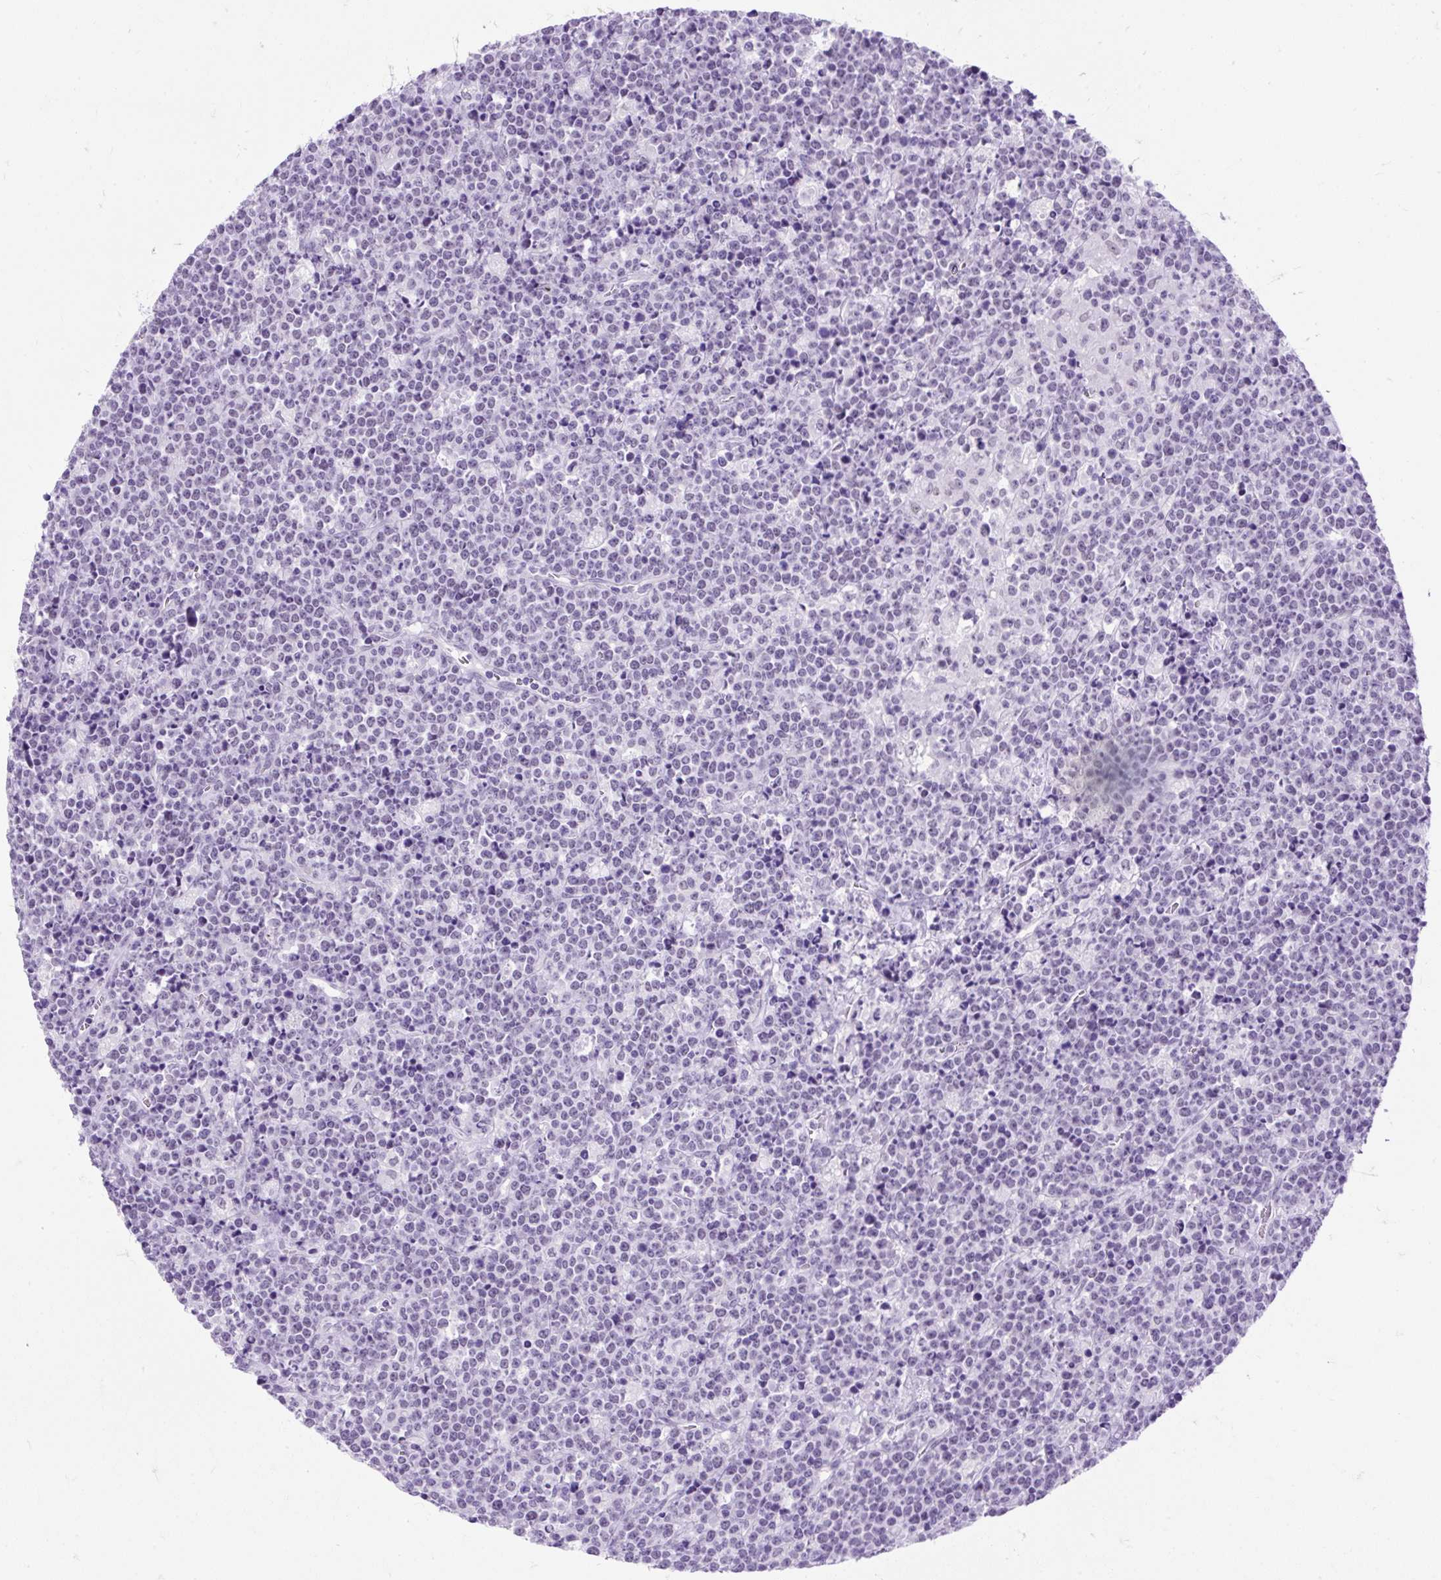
{"staining": {"intensity": "negative", "quantity": "none", "location": "none"}, "tissue": "lymphoma", "cell_type": "Tumor cells", "image_type": "cancer", "snomed": [{"axis": "morphology", "description": "Malignant lymphoma, non-Hodgkin's type, High grade"}, {"axis": "topography", "description": "Ovary"}], "caption": "A histopathology image of human lymphoma is negative for staining in tumor cells. (DAB immunohistochemistry (IHC) visualized using brightfield microscopy, high magnification).", "gene": "SCGB1A1", "patient": {"sex": "female", "age": 56}}